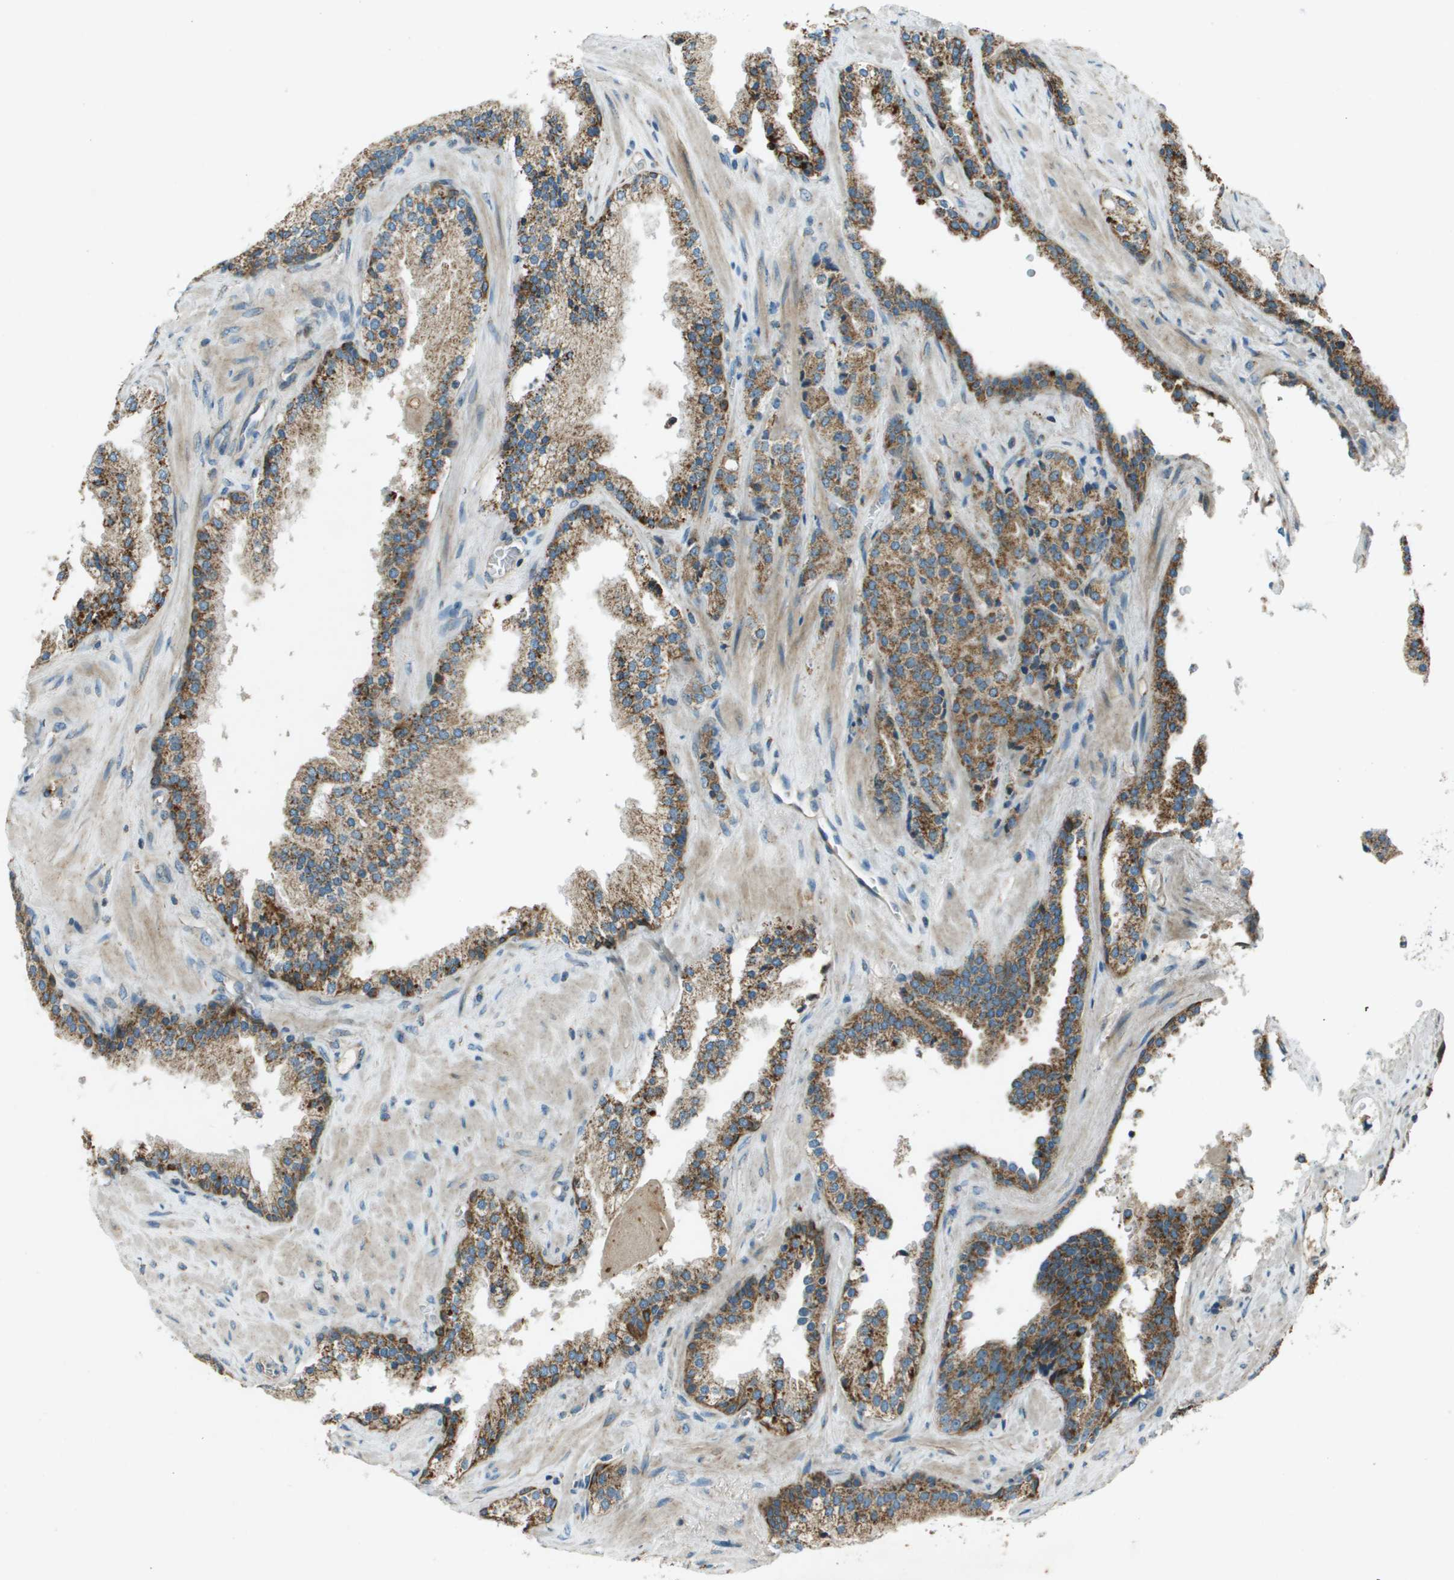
{"staining": {"intensity": "moderate", "quantity": ">75%", "location": "cytoplasmic/membranous"}, "tissue": "prostate cancer", "cell_type": "Tumor cells", "image_type": "cancer", "snomed": [{"axis": "morphology", "description": "Adenocarcinoma, High grade"}, {"axis": "topography", "description": "Prostate"}], "caption": "Moderate cytoplasmic/membranous expression for a protein is appreciated in approximately >75% of tumor cells of high-grade adenocarcinoma (prostate) using immunohistochemistry.", "gene": "MIGA1", "patient": {"sex": "male", "age": 71}}